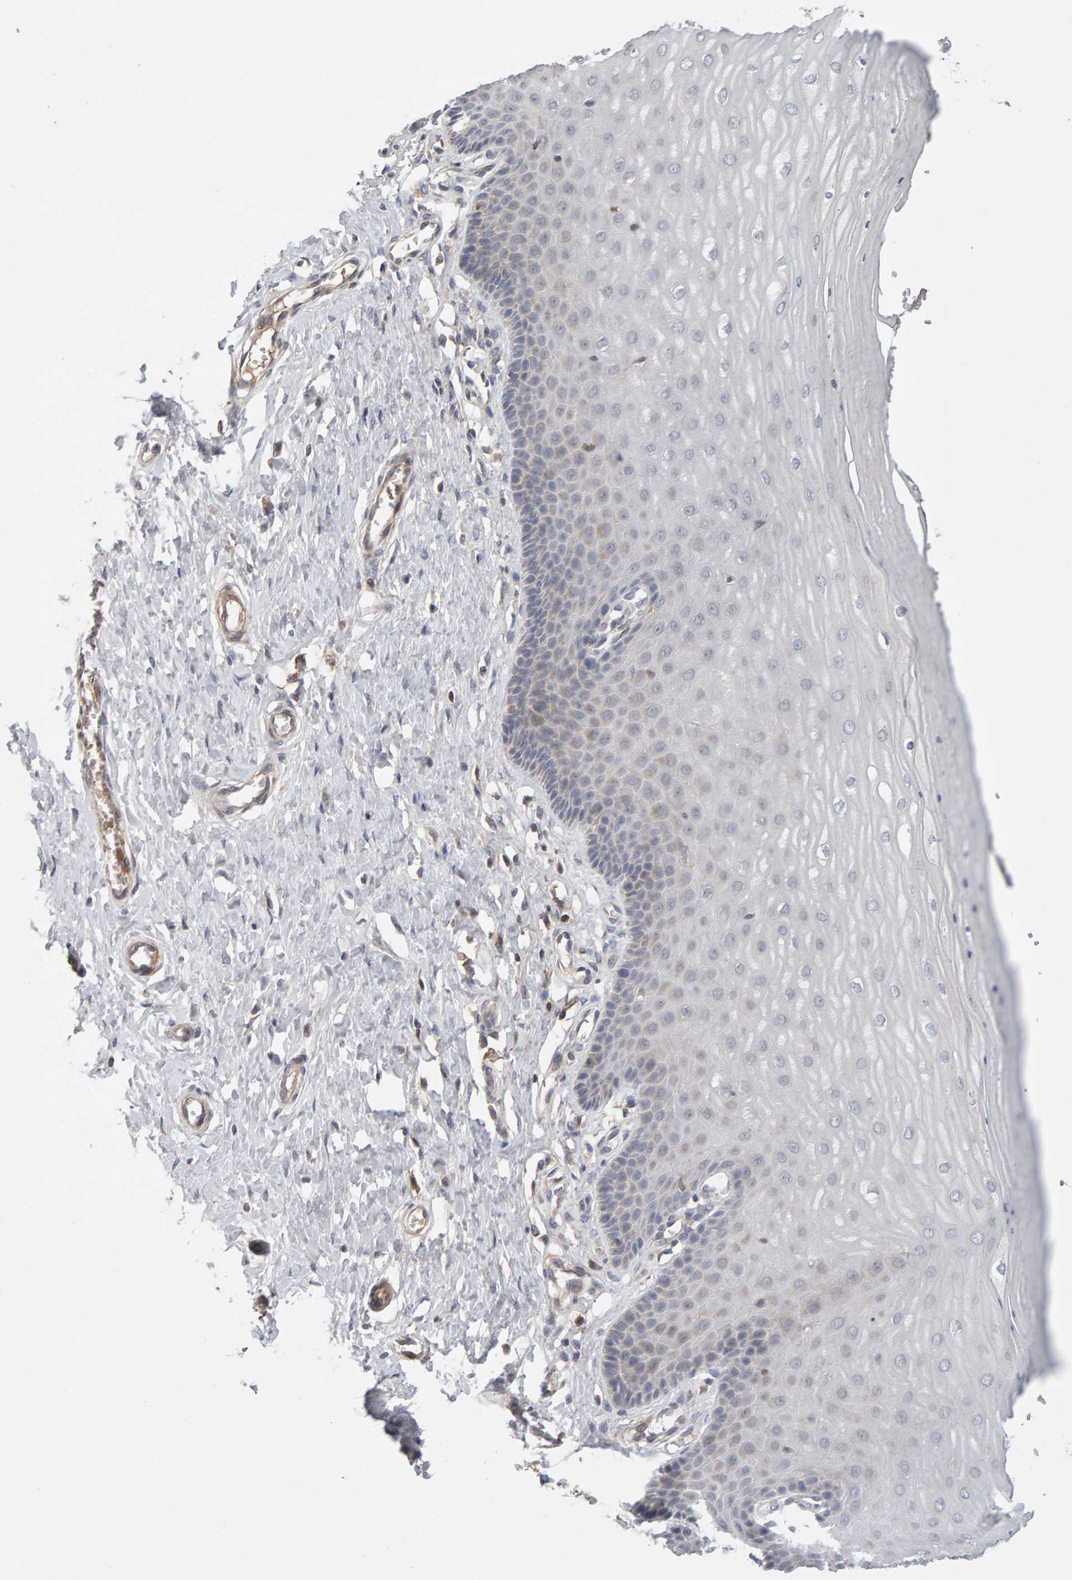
{"staining": {"intensity": "weak", "quantity": ">75%", "location": "cytoplasmic/membranous"}, "tissue": "cervix", "cell_type": "Glandular cells", "image_type": "normal", "snomed": [{"axis": "morphology", "description": "Normal tissue, NOS"}, {"axis": "topography", "description": "Cervix"}], "caption": "A brown stain shows weak cytoplasmic/membranous expression of a protein in glandular cells of normal human cervix.", "gene": "NUDCD1", "patient": {"sex": "female", "age": 55}}